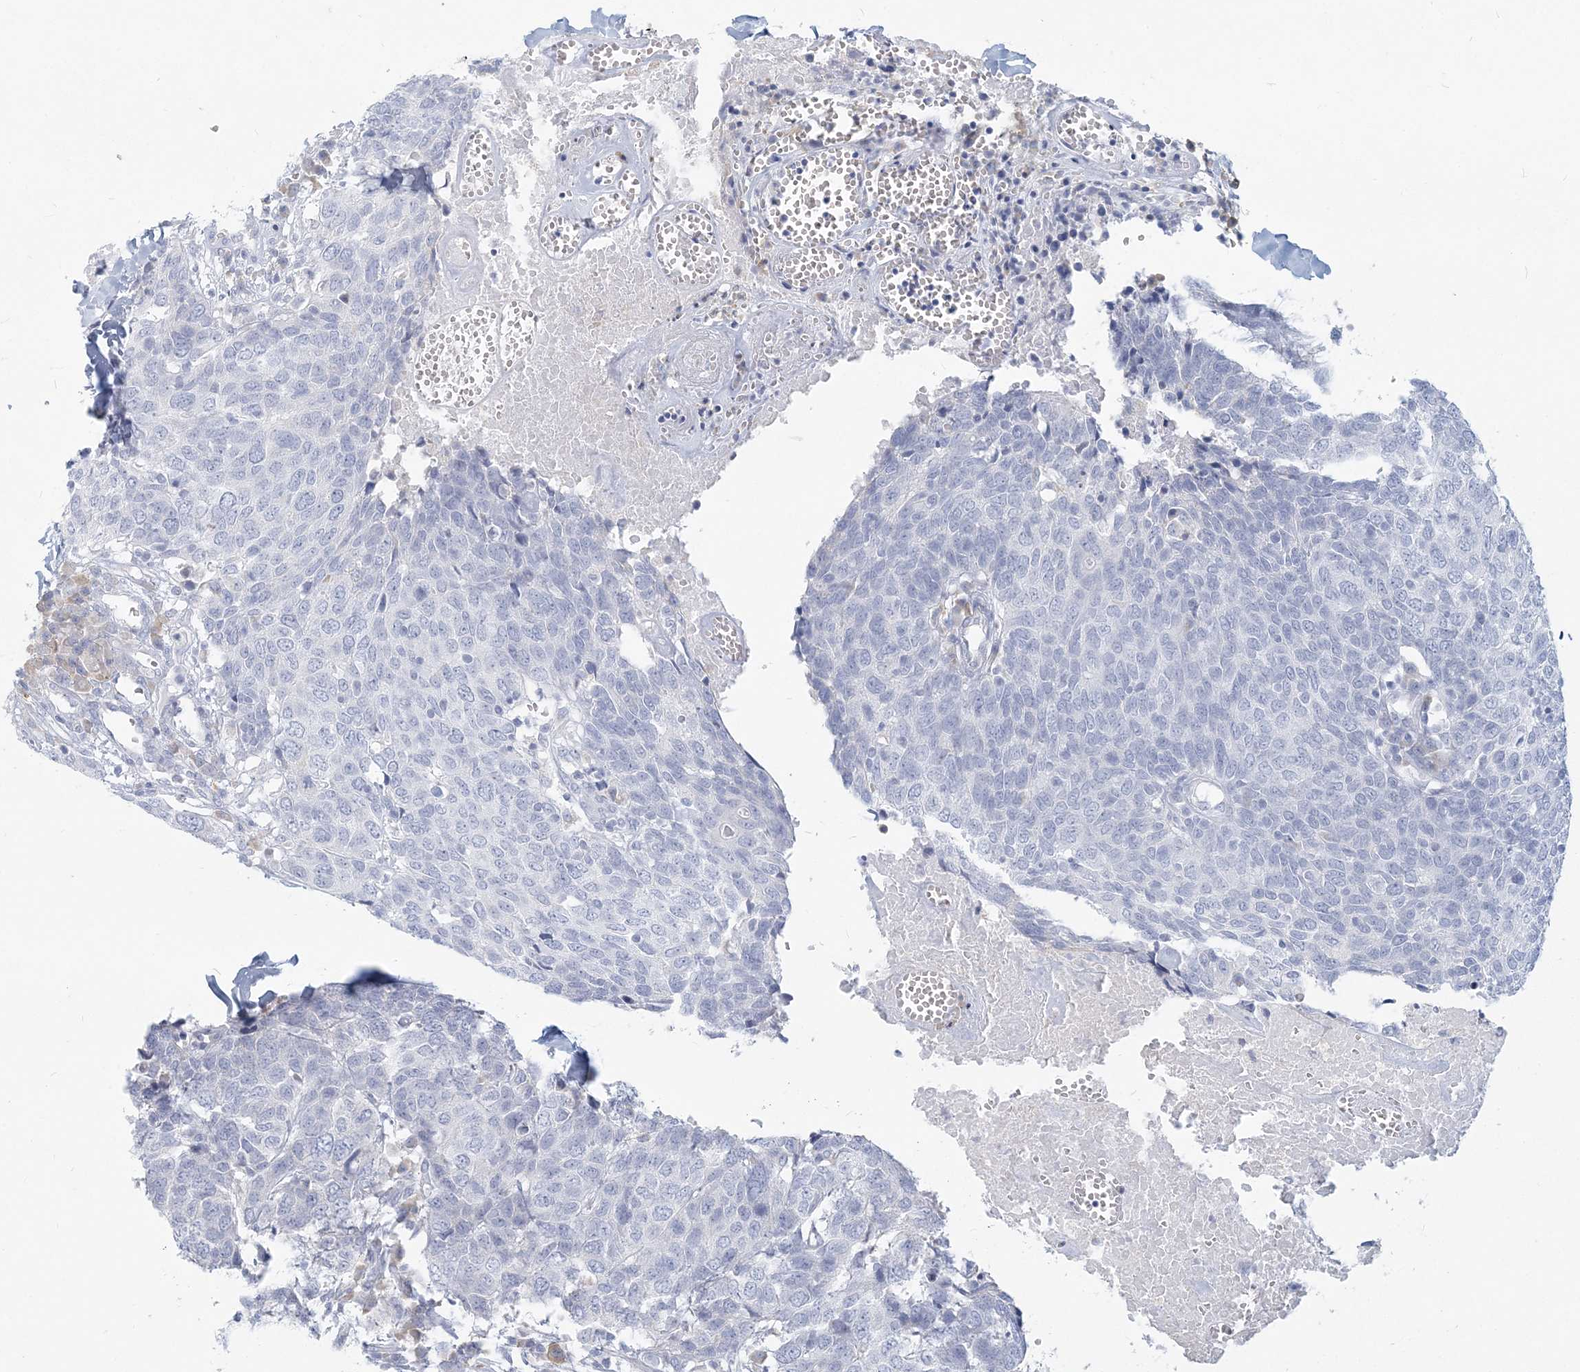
{"staining": {"intensity": "negative", "quantity": "none", "location": "none"}, "tissue": "head and neck cancer", "cell_type": "Tumor cells", "image_type": "cancer", "snomed": [{"axis": "morphology", "description": "Squamous cell carcinoma, NOS"}, {"axis": "topography", "description": "Head-Neck"}], "caption": "Immunohistochemistry of human head and neck cancer displays no positivity in tumor cells.", "gene": "CSN1S1", "patient": {"sex": "male", "age": 66}}